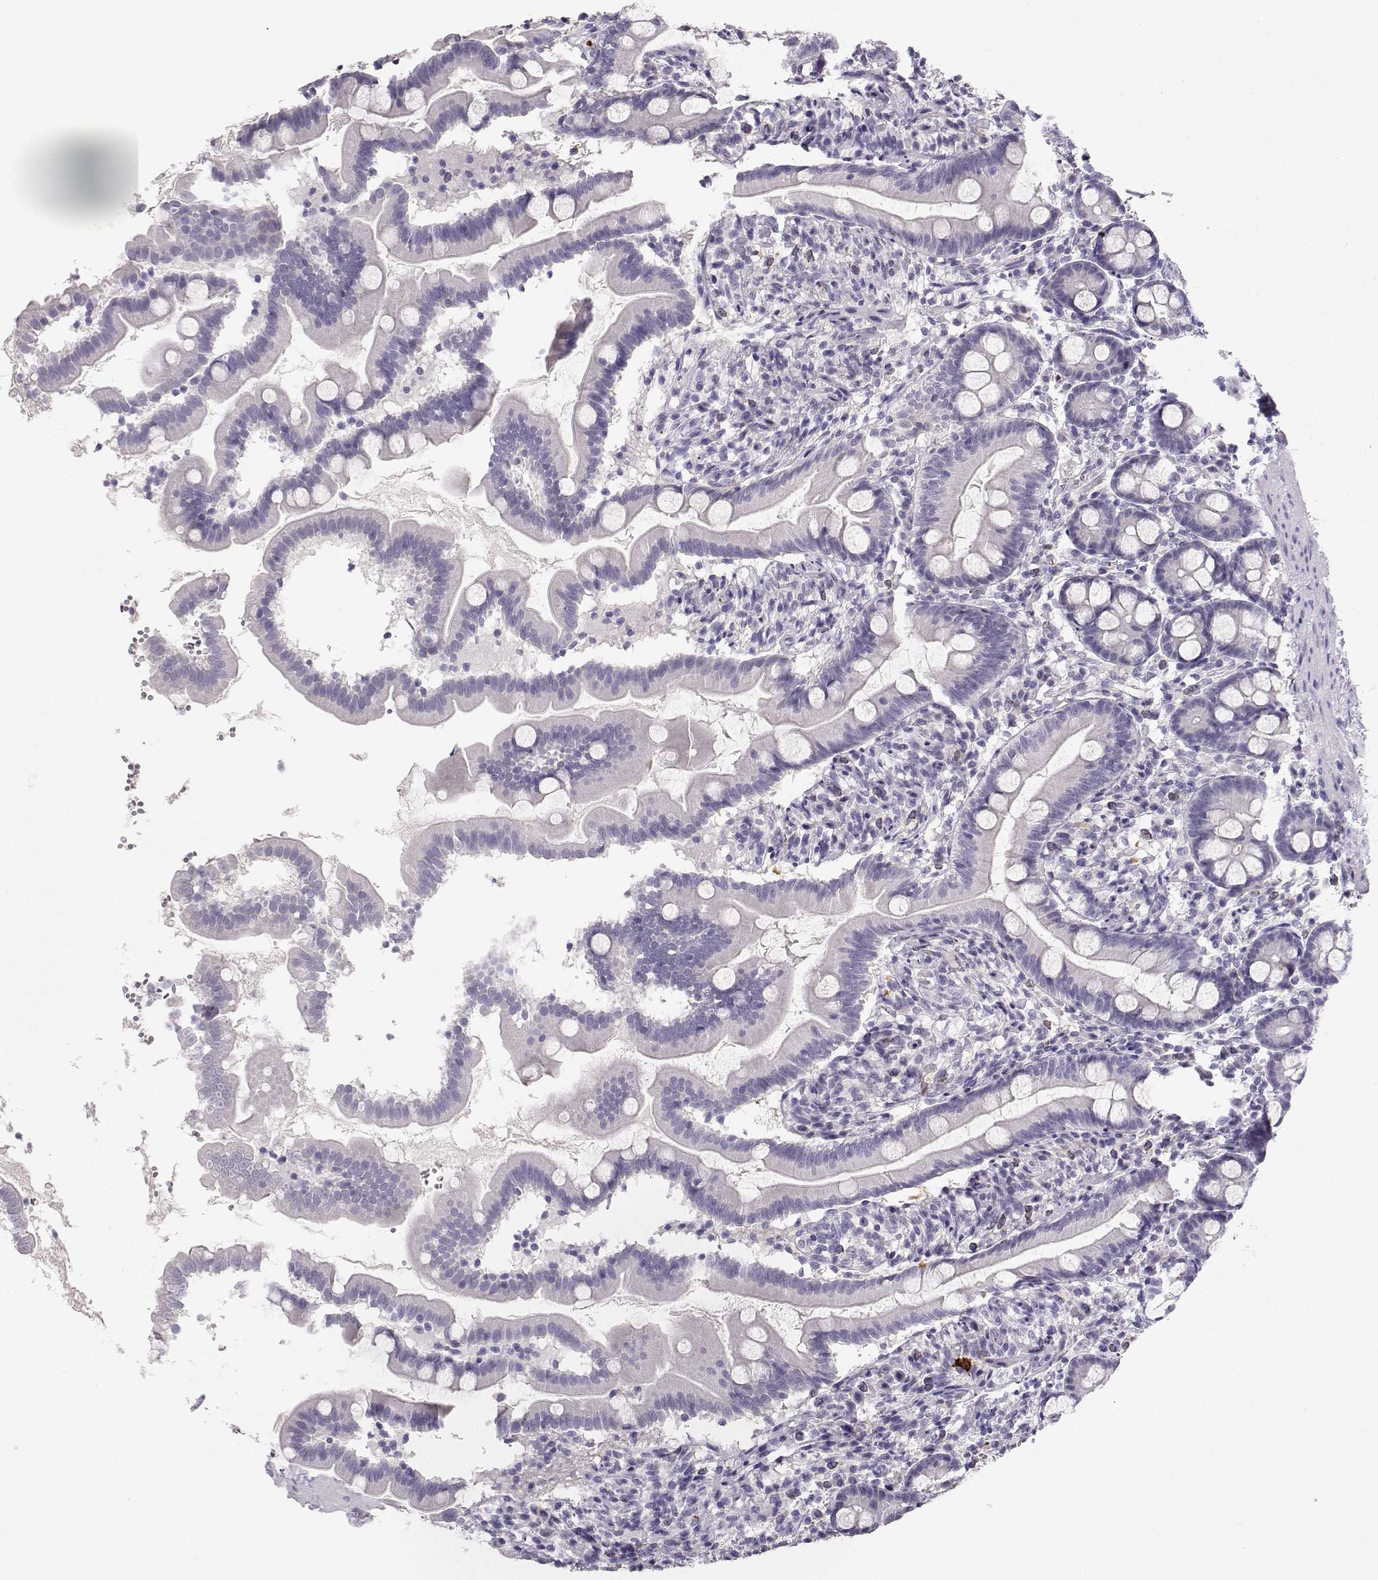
{"staining": {"intensity": "negative", "quantity": "none", "location": "none"}, "tissue": "small intestine", "cell_type": "Glandular cells", "image_type": "normal", "snomed": [{"axis": "morphology", "description": "Normal tissue, NOS"}, {"axis": "topography", "description": "Small intestine"}], "caption": "Glandular cells show no significant expression in benign small intestine. The staining was performed using DAB to visualize the protein expression in brown, while the nuclei were stained in blue with hematoxylin (Magnification: 20x).", "gene": "NUTM1", "patient": {"sex": "female", "age": 44}}